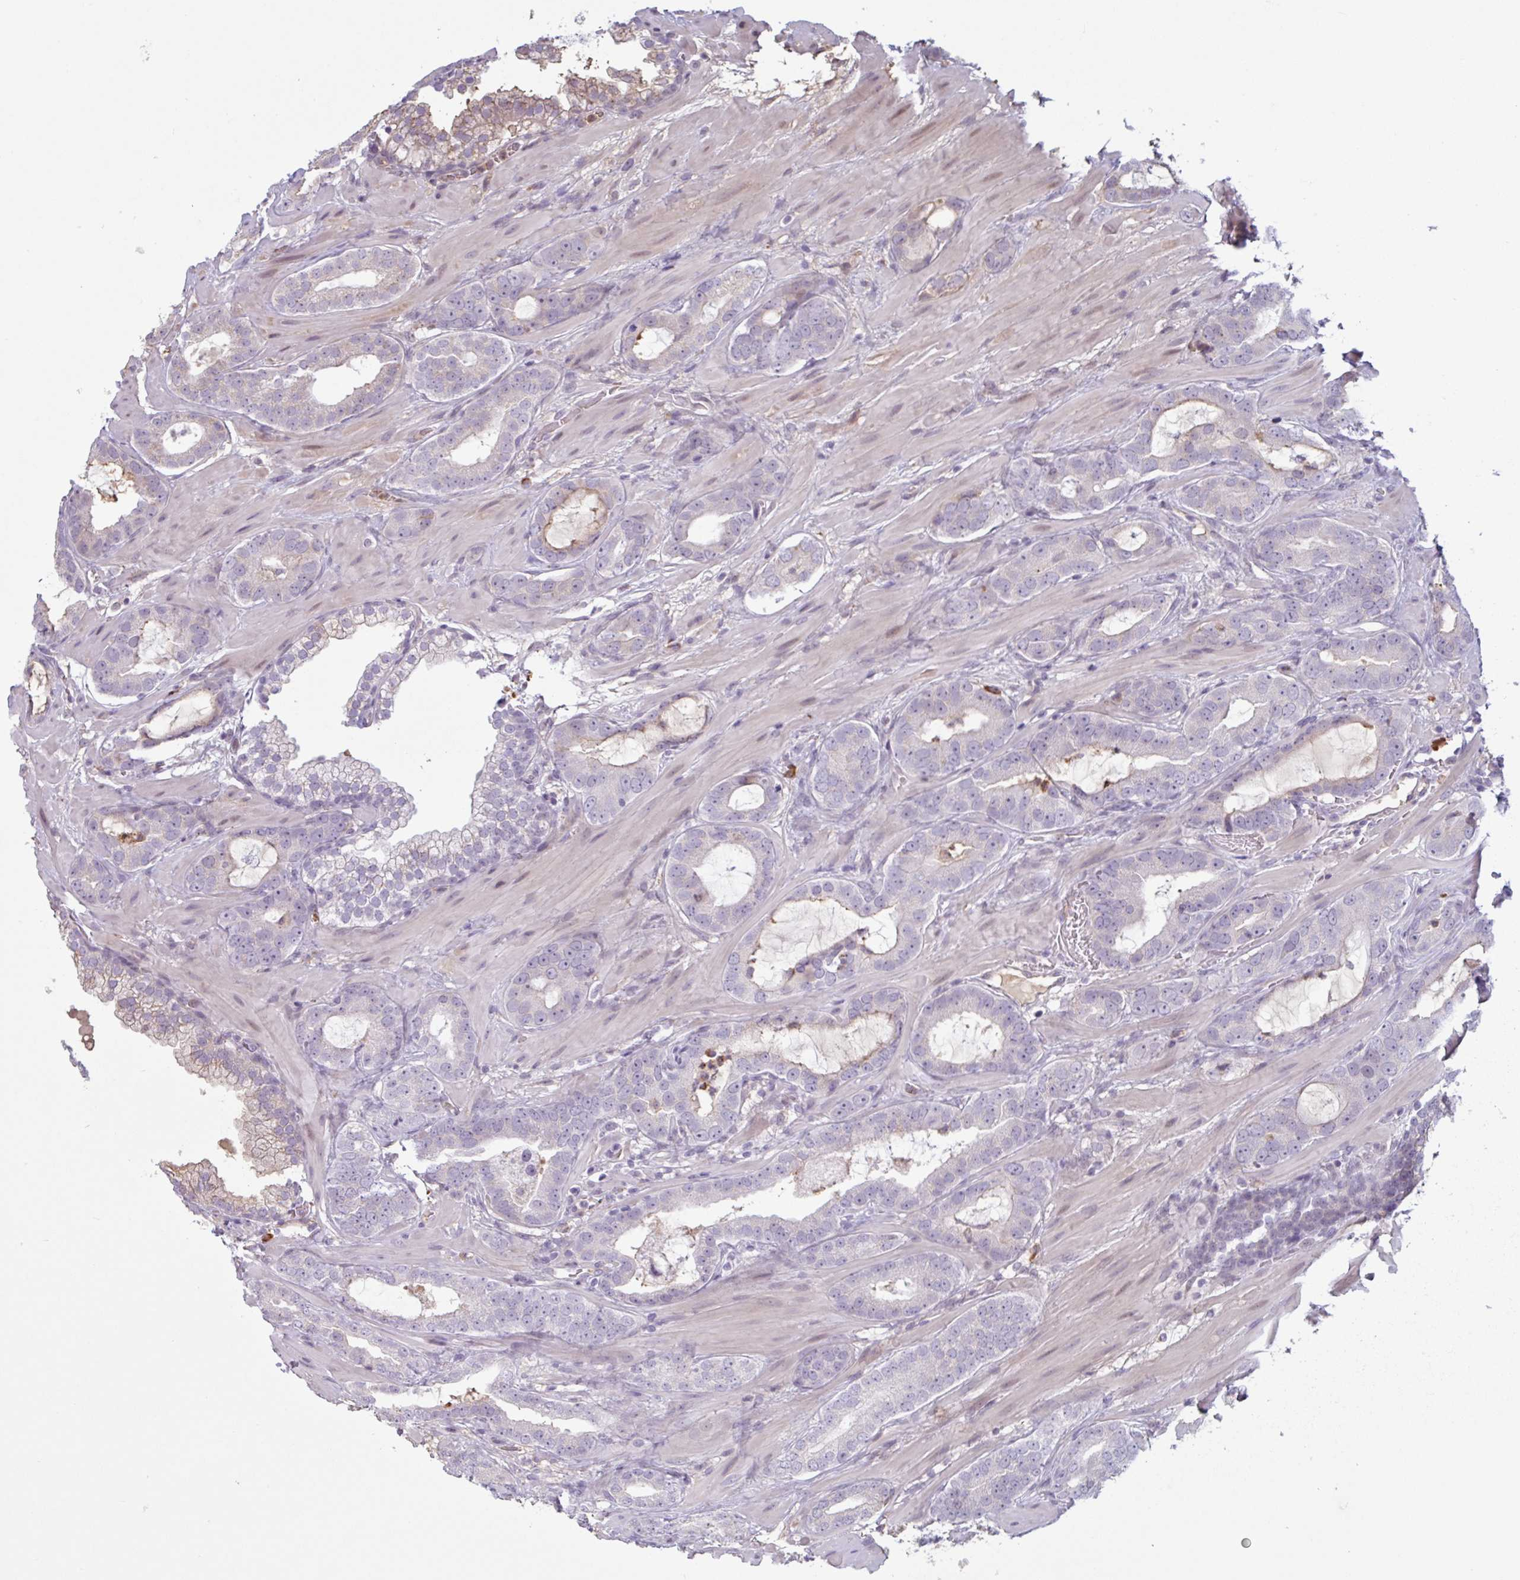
{"staining": {"intensity": "negative", "quantity": "none", "location": "none"}, "tissue": "prostate cancer", "cell_type": "Tumor cells", "image_type": "cancer", "snomed": [{"axis": "morphology", "description": "Adenocarcinoma, Low grade"}, {"axis": "topography", "description": "Prostate"}], "caption": "Immunohistochemistry (IHC) image of neoplastic tissue: human low-grade adenocarcinoma (prostate) stained with DAB (3,3'-diaminobenzidine) displays no significant protein expression in tumor cells. (Immunohistochemistry (IHC), brightfield microscopy, high magnification).", "gene": "TAF1D", "patient": {"sex": "male", "age": 62}}